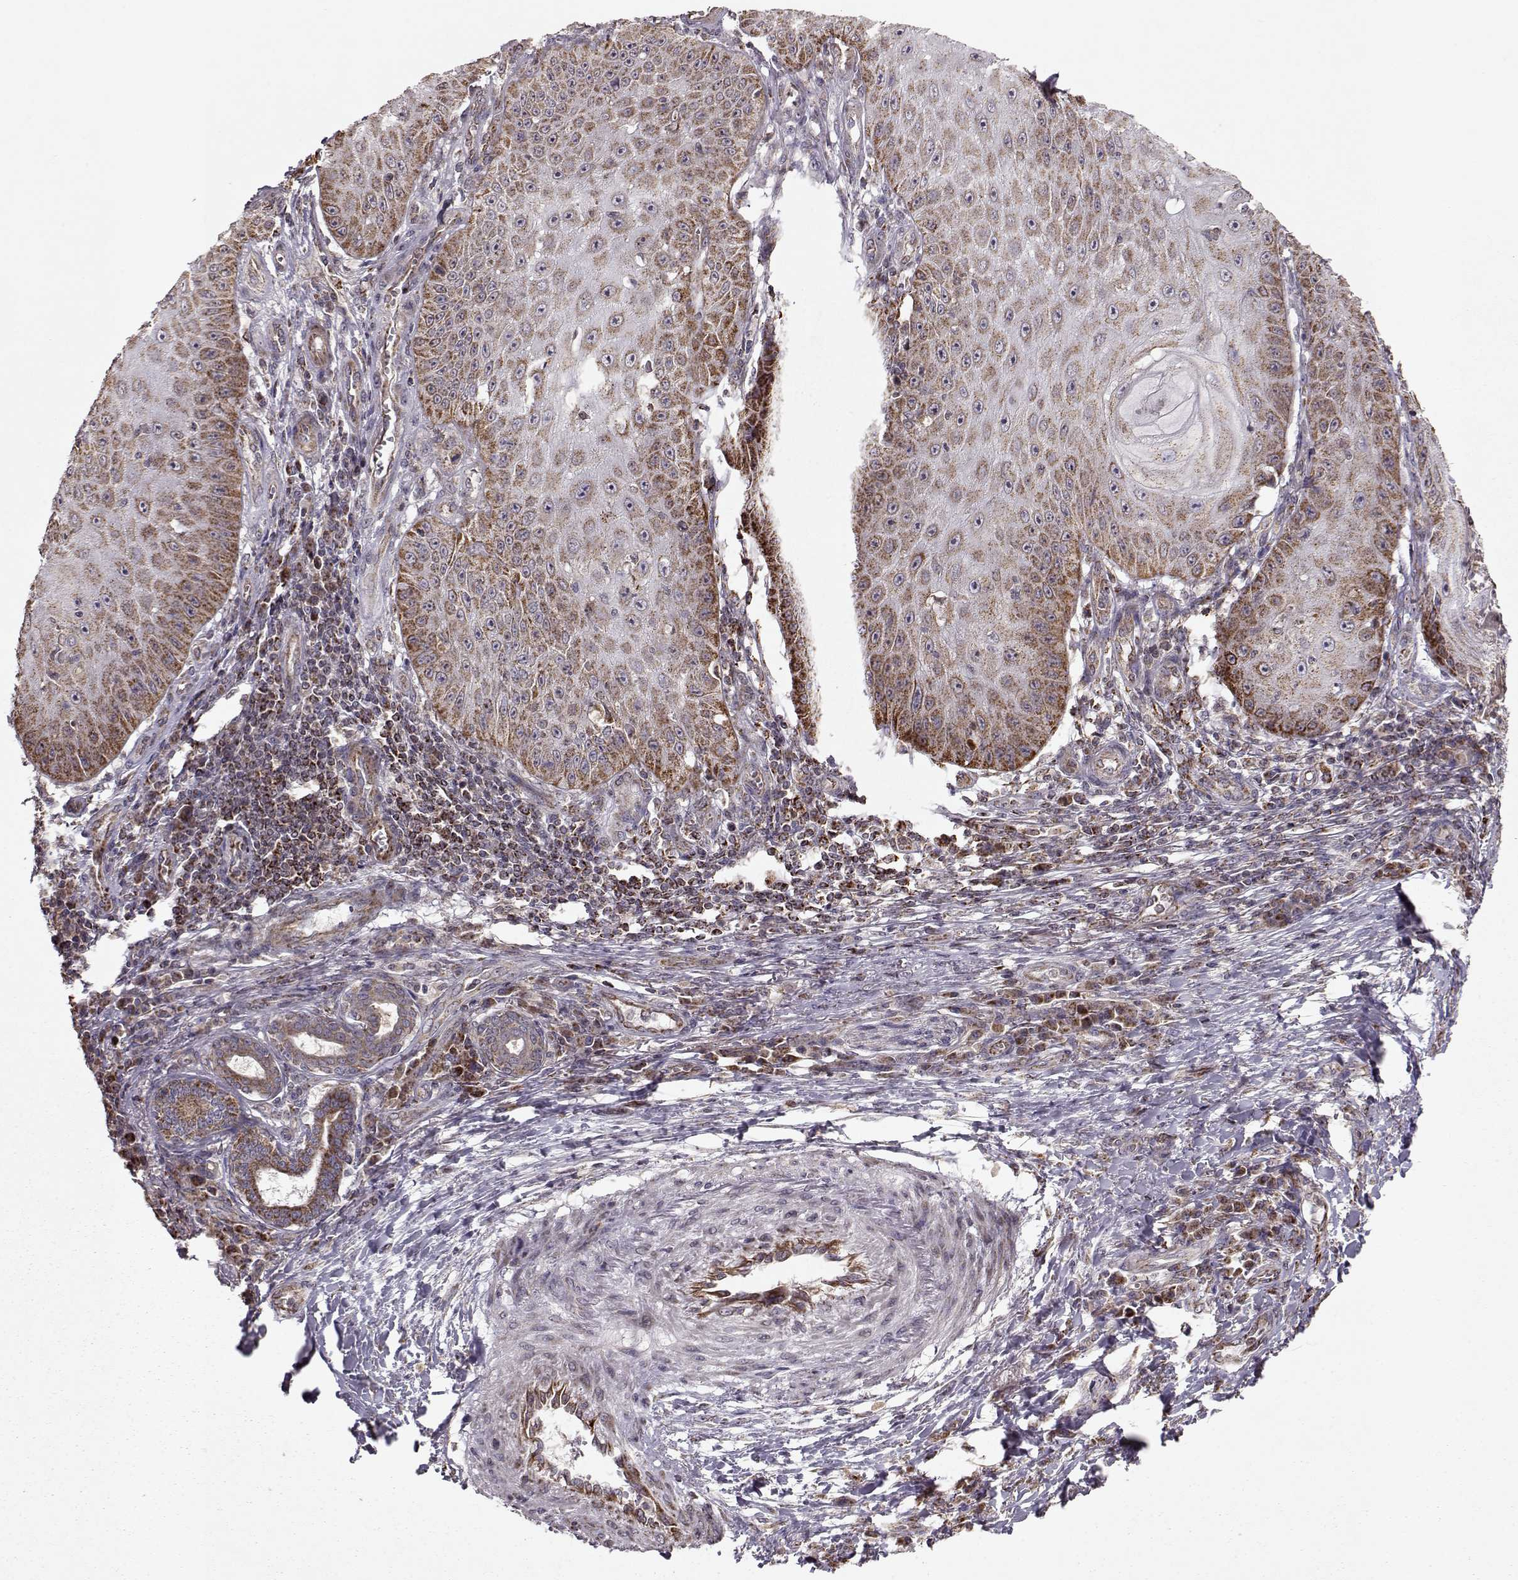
{"staining": {"intensity": "strong", "quantity": ">75%", "location": "cytoplasmic/membranous"}, "tissue": "skin cancer", "cell_type": "Tumor cells", "image_type": "cancer", "snomed": [{"axis": "morphology", "description": "Squamous cell carcinoma, NOS"}, {"axis": "topography", "description": "Skin"}], "caption": "A histopathology image of human skin squamous cell carcinoma stained for a protein demonstrates strong cytoplasmic/membranous brown staining in tumor cells.", "gene": "CMTM3", "patient": {"sex": "male", "age": 70}}